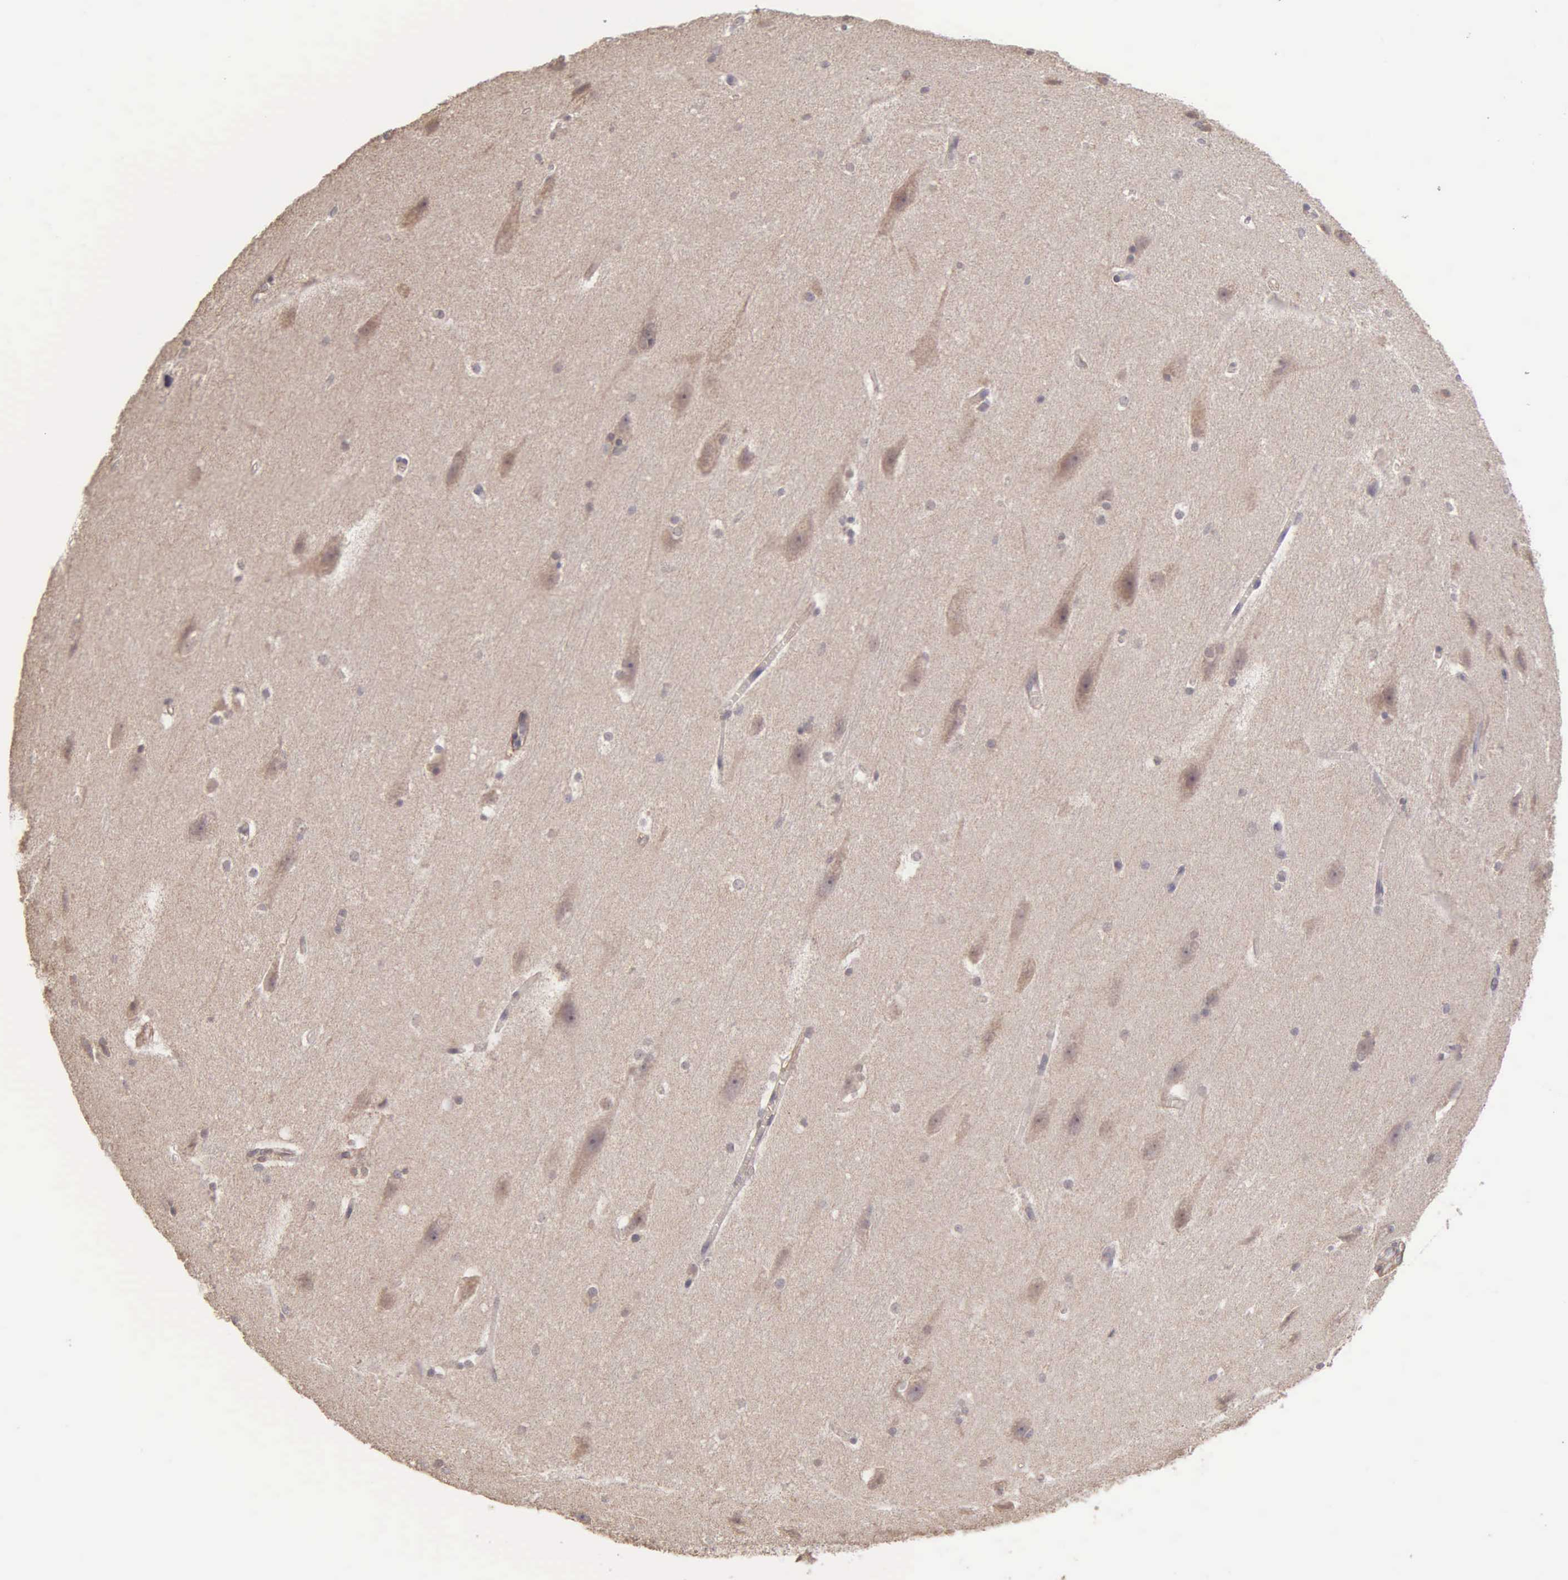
{"staining": {"intensity": "negative", "quantity": "none", "location": "none"}, "tissue": "cerebral cortex", "cell_type": "Endothelial cells", "image_type": "normal", "snomed": [{"axis": "morphology", "description": "Normal tissue, NOS"}, {"axis": "topography", "description": "Cerebral cortex"}, {"axis": "topography", "description": "Hippocampus"}], "caption": "Immunohistochemical staining of normal cerebral cortex demonstrates no significant positivity in endothelial cells. Nuclei are stained in blue.", "gene": "BRD1", "patient": {"sex": "female", "age": 19}}